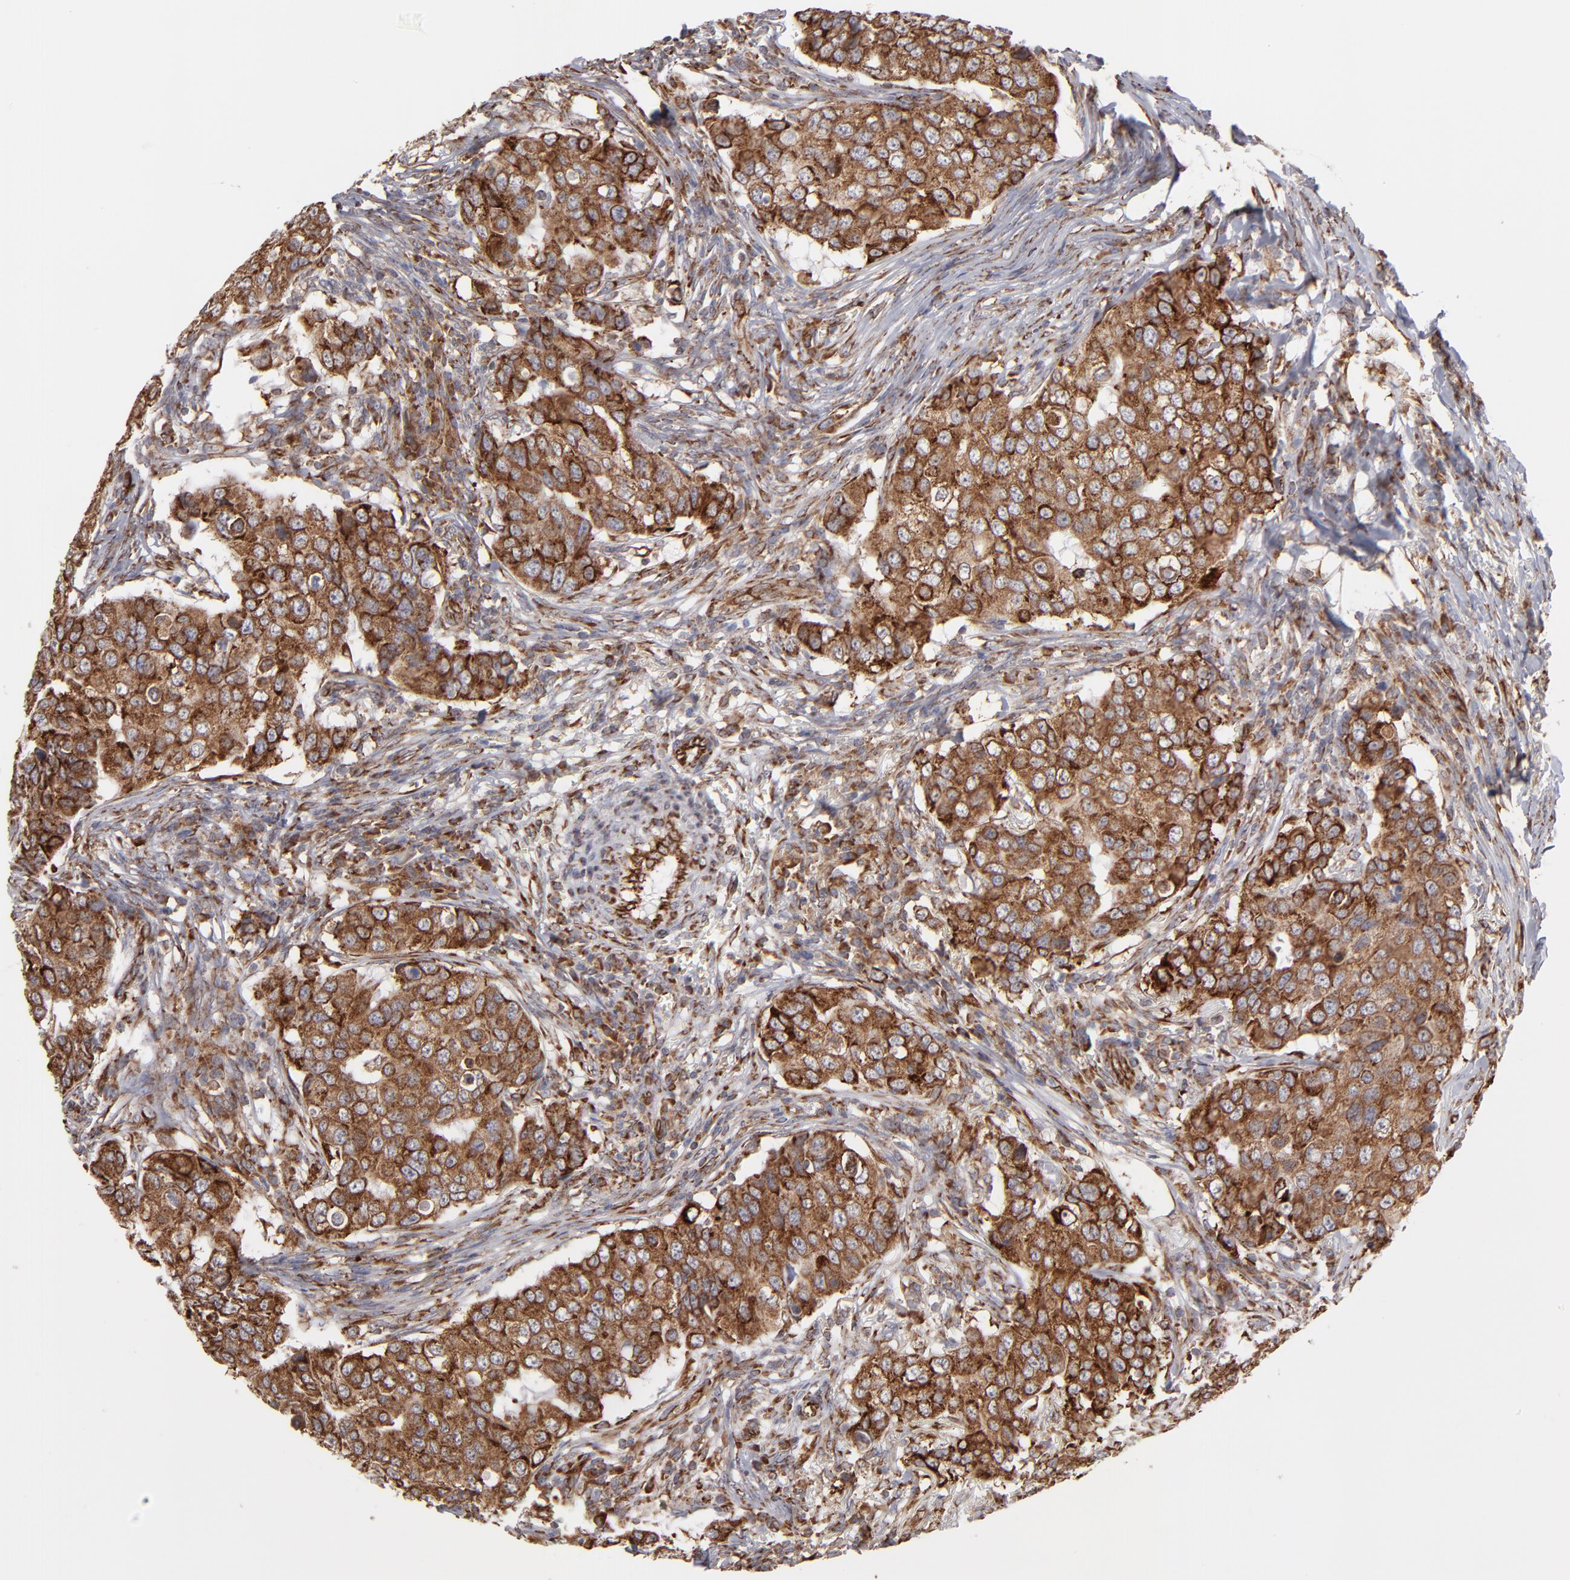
{"staining": {"intensity": "strong", "quantity": ">75%", "location": "cytoplasmic/membranous"}, "tissue": "breast cancer", "cell_type": "Tumor cells", "image_type": "cancer", "snomed": [{"axis": "morphology", "description": "Duct carcinoma"}, {"axis": "topography", "description": "Breast"}], "caption": "Infiltrating ductal carcinoma (breast) tissue shows strong cytoplasmic/membranous expression in about >75% of tumor cells, visualized by immunohistochemistry.", "gene": "KTN1", "patient": {"sex": "female", "age": 54}}